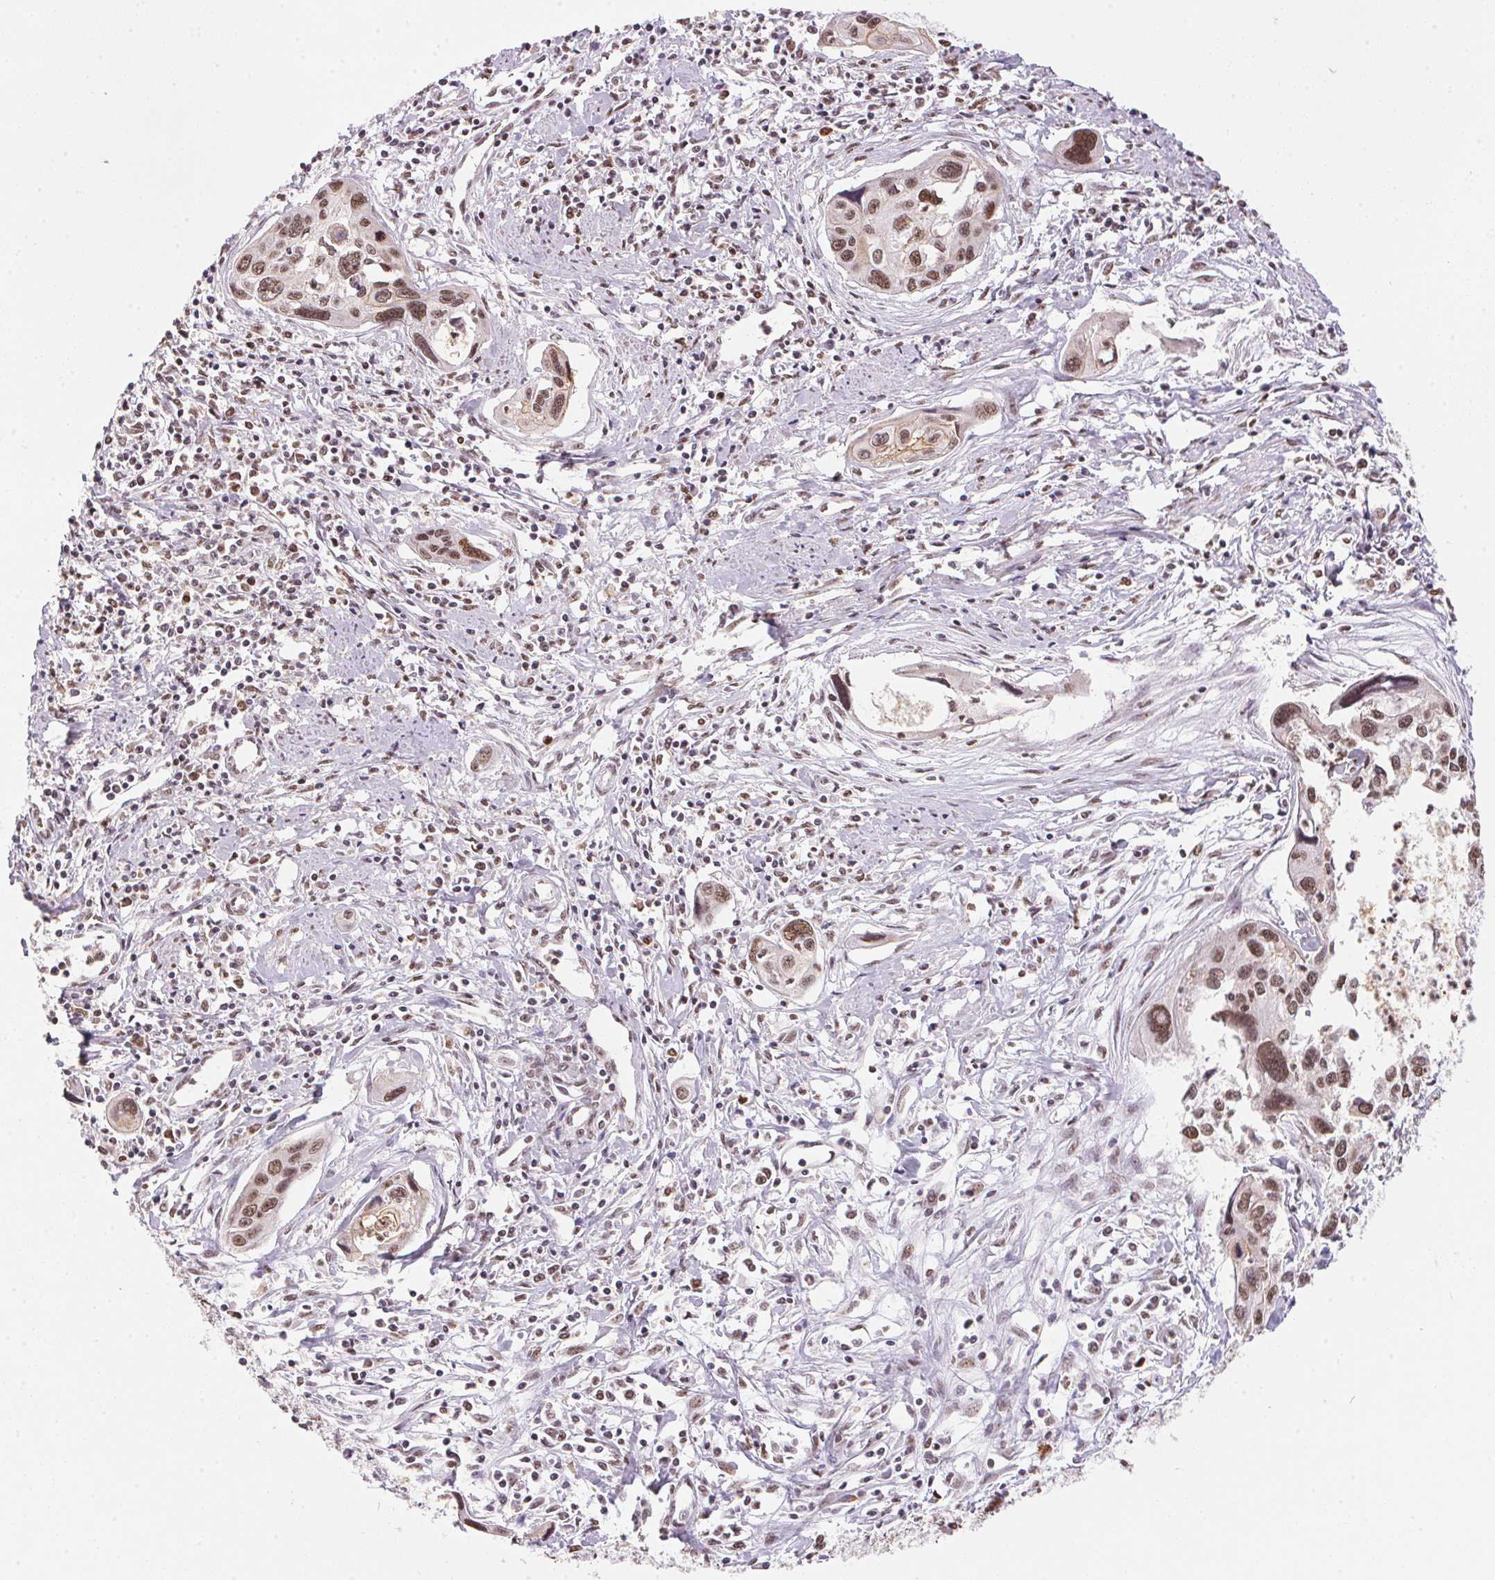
{"staining": {"intensity": "moderate", "quantity": ">75%", "location": "nuclear"}, "tissue": "cervical cancer", "cell_type": "Tumor cells", "image_type": "cancer", "snomed": [{"axis": "morphology", "description": "Squamous cell carcinoma, NOS"}, {"axis": "topography", "description": "Cervix"}], "caption": "A micrograph showing moderate nuclear expression in about >75% of tumor cells in cervical cancer (squamous cell carcinoma), as visualized by brown immunohistochemical staining.", "gene": "NFE2L1", "patient": {"sex": "female", "age": 31}}